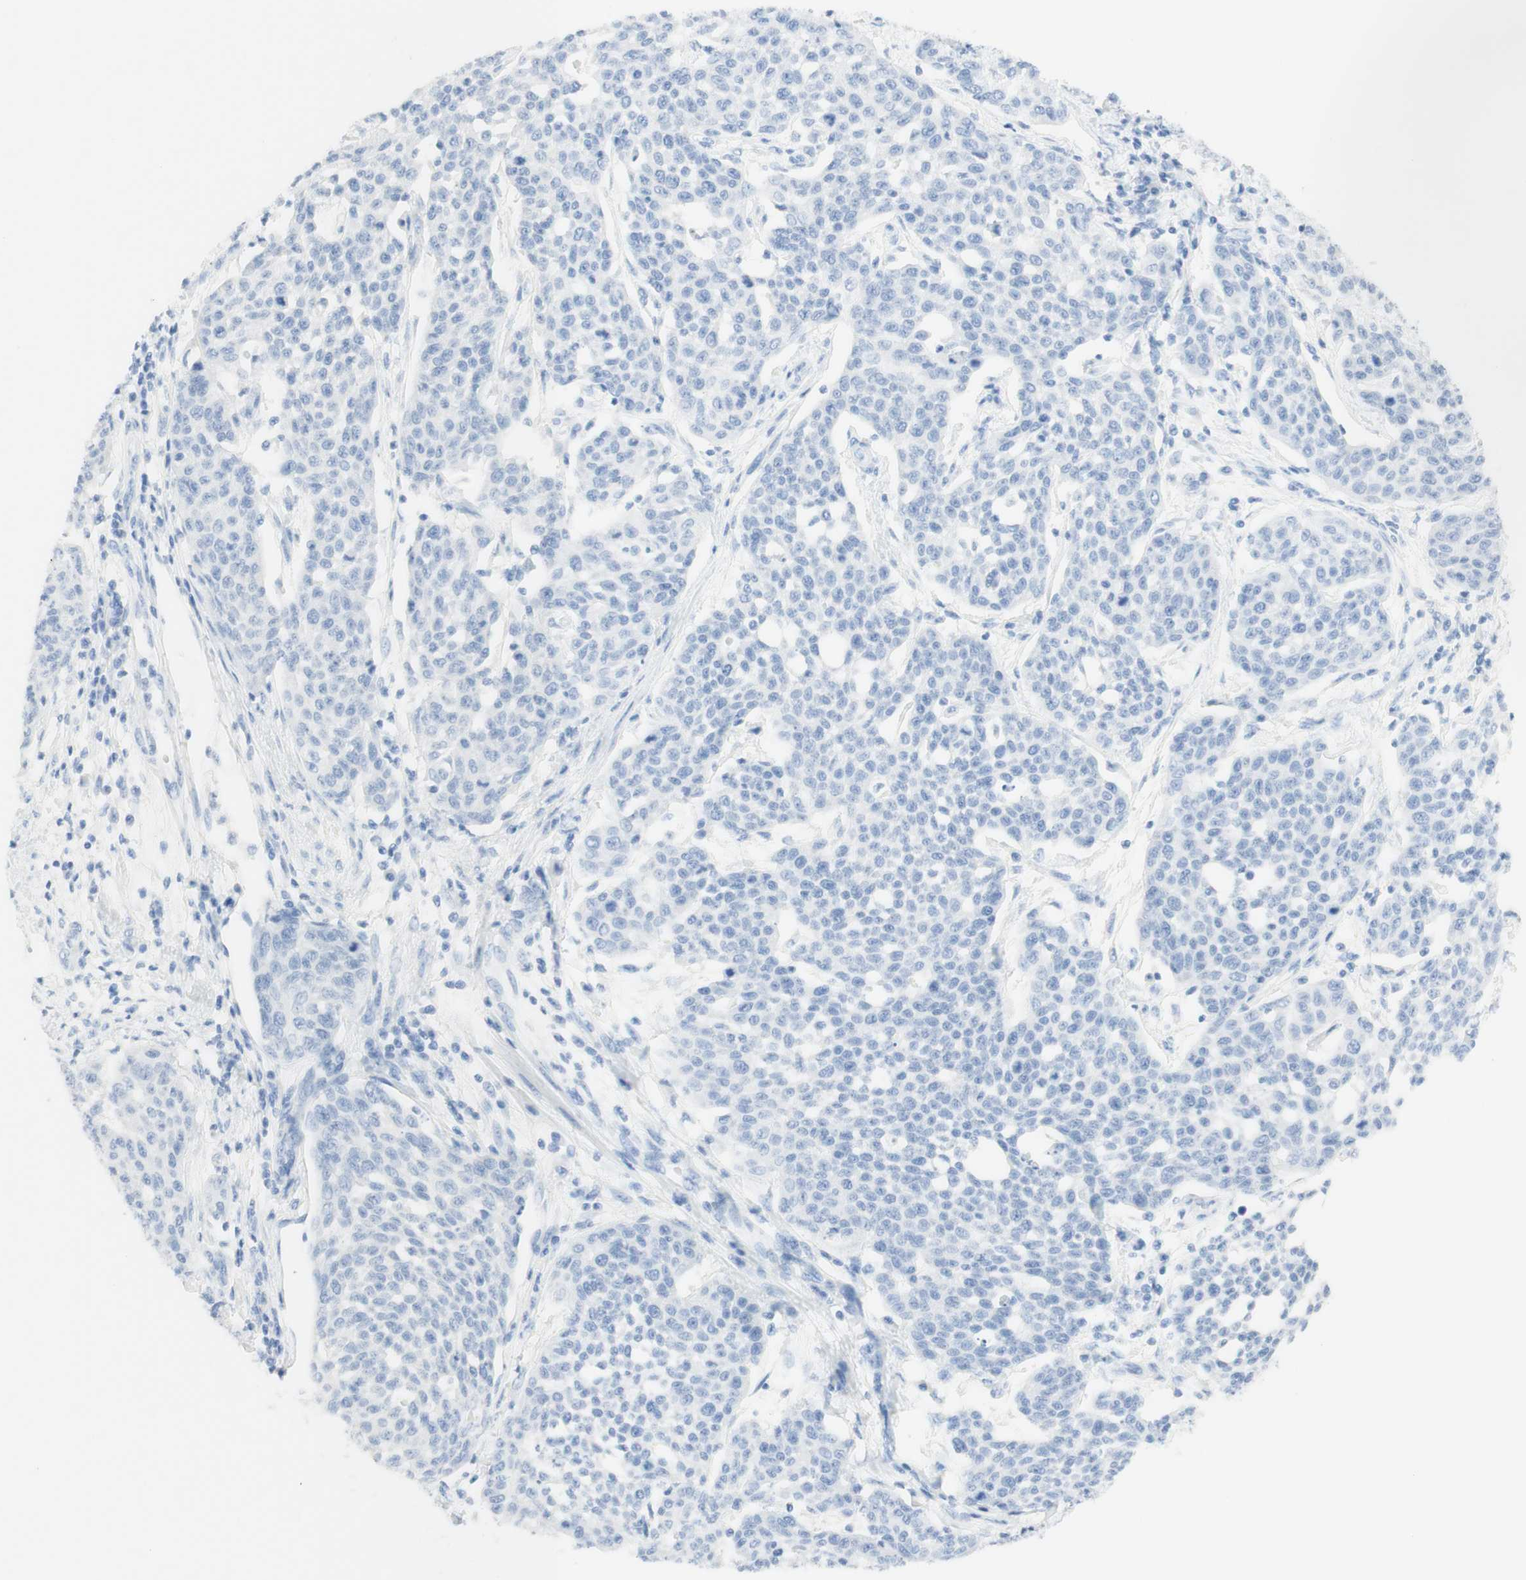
{"staining": {"intensity": "negative", "quantity": "none", "location": "none"}, "tissue": "cervical cancer", "cell_type": "Tumor cells", "image_type": "cancer", "snomed": [{"axis": "morphology", "description": "Squamous cell carcinoma, NOS"}, {"axis": "topography", "description": "Cervix"}], "caption": "Immunohistochemistry (IHC) of cervical cancer reveals no staining in tumor cells. (Stains: DAB IHC with hematoxylin counter stain, Microscopy: brightfield microscopy at high magnification).", "gene": "TPO", "patient": {"sex": "female", "age": 34}}